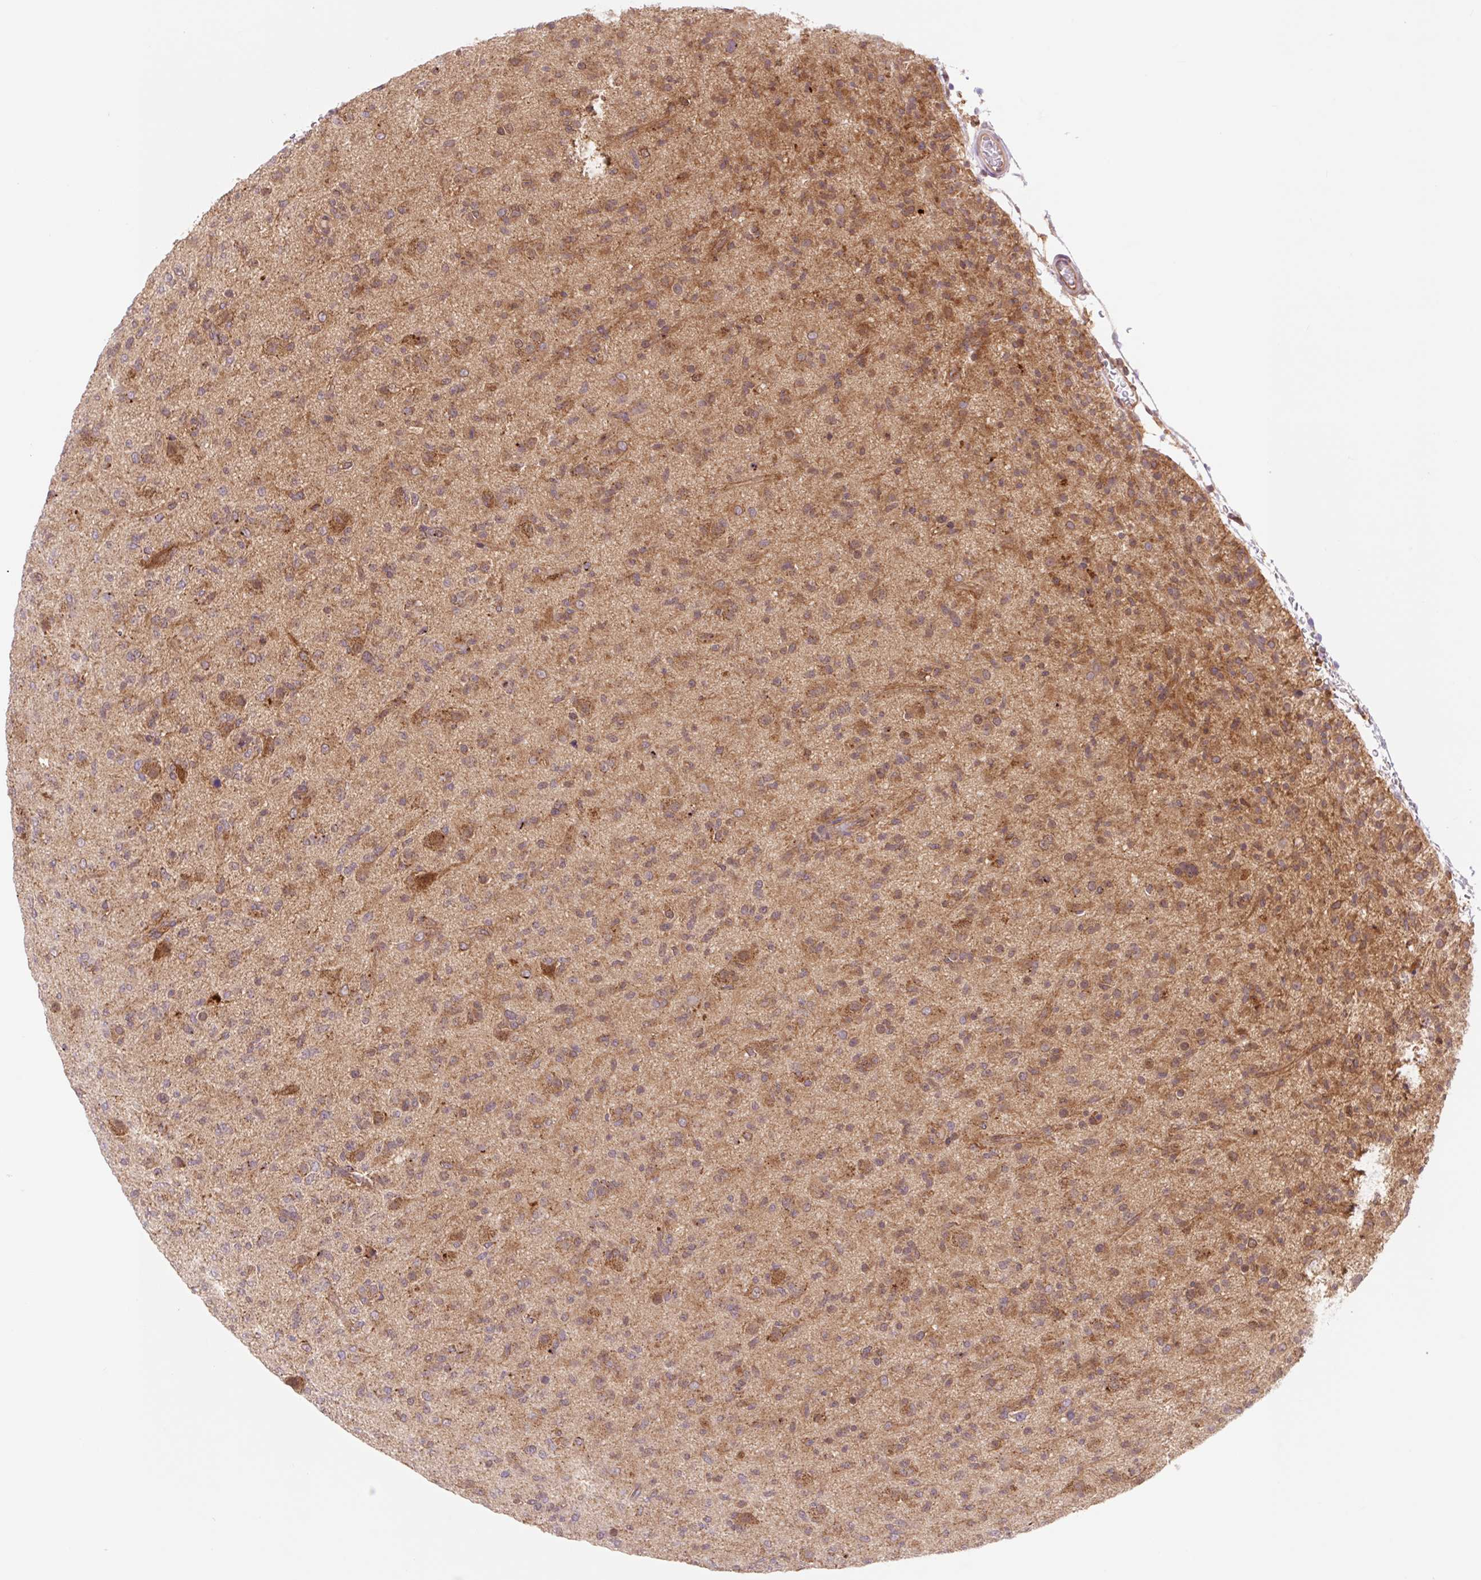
{"staining": {"intensity": "moderate", "quantity": "25%-75%", "location": "cytoplasmic/membranous"}, "tissue": "glioma", "cell_type": "Tumor cells", "image_type": "cancer", "snomed": [{"axis": "morphology", "description": "Glioma, malignant, Low grade"}, {"axis": "topography", "description": "Brain"}], "caption": "Immunohistochemistry (IHC) histopathology image of human glioma stained for a protein (brown), which shows medium levels of moderate cytoplasmic/membranous expression in about 25%-75% of tumor cells.", "gene": "VPS4A", "patient": {"sex": "male", "age": 65}}